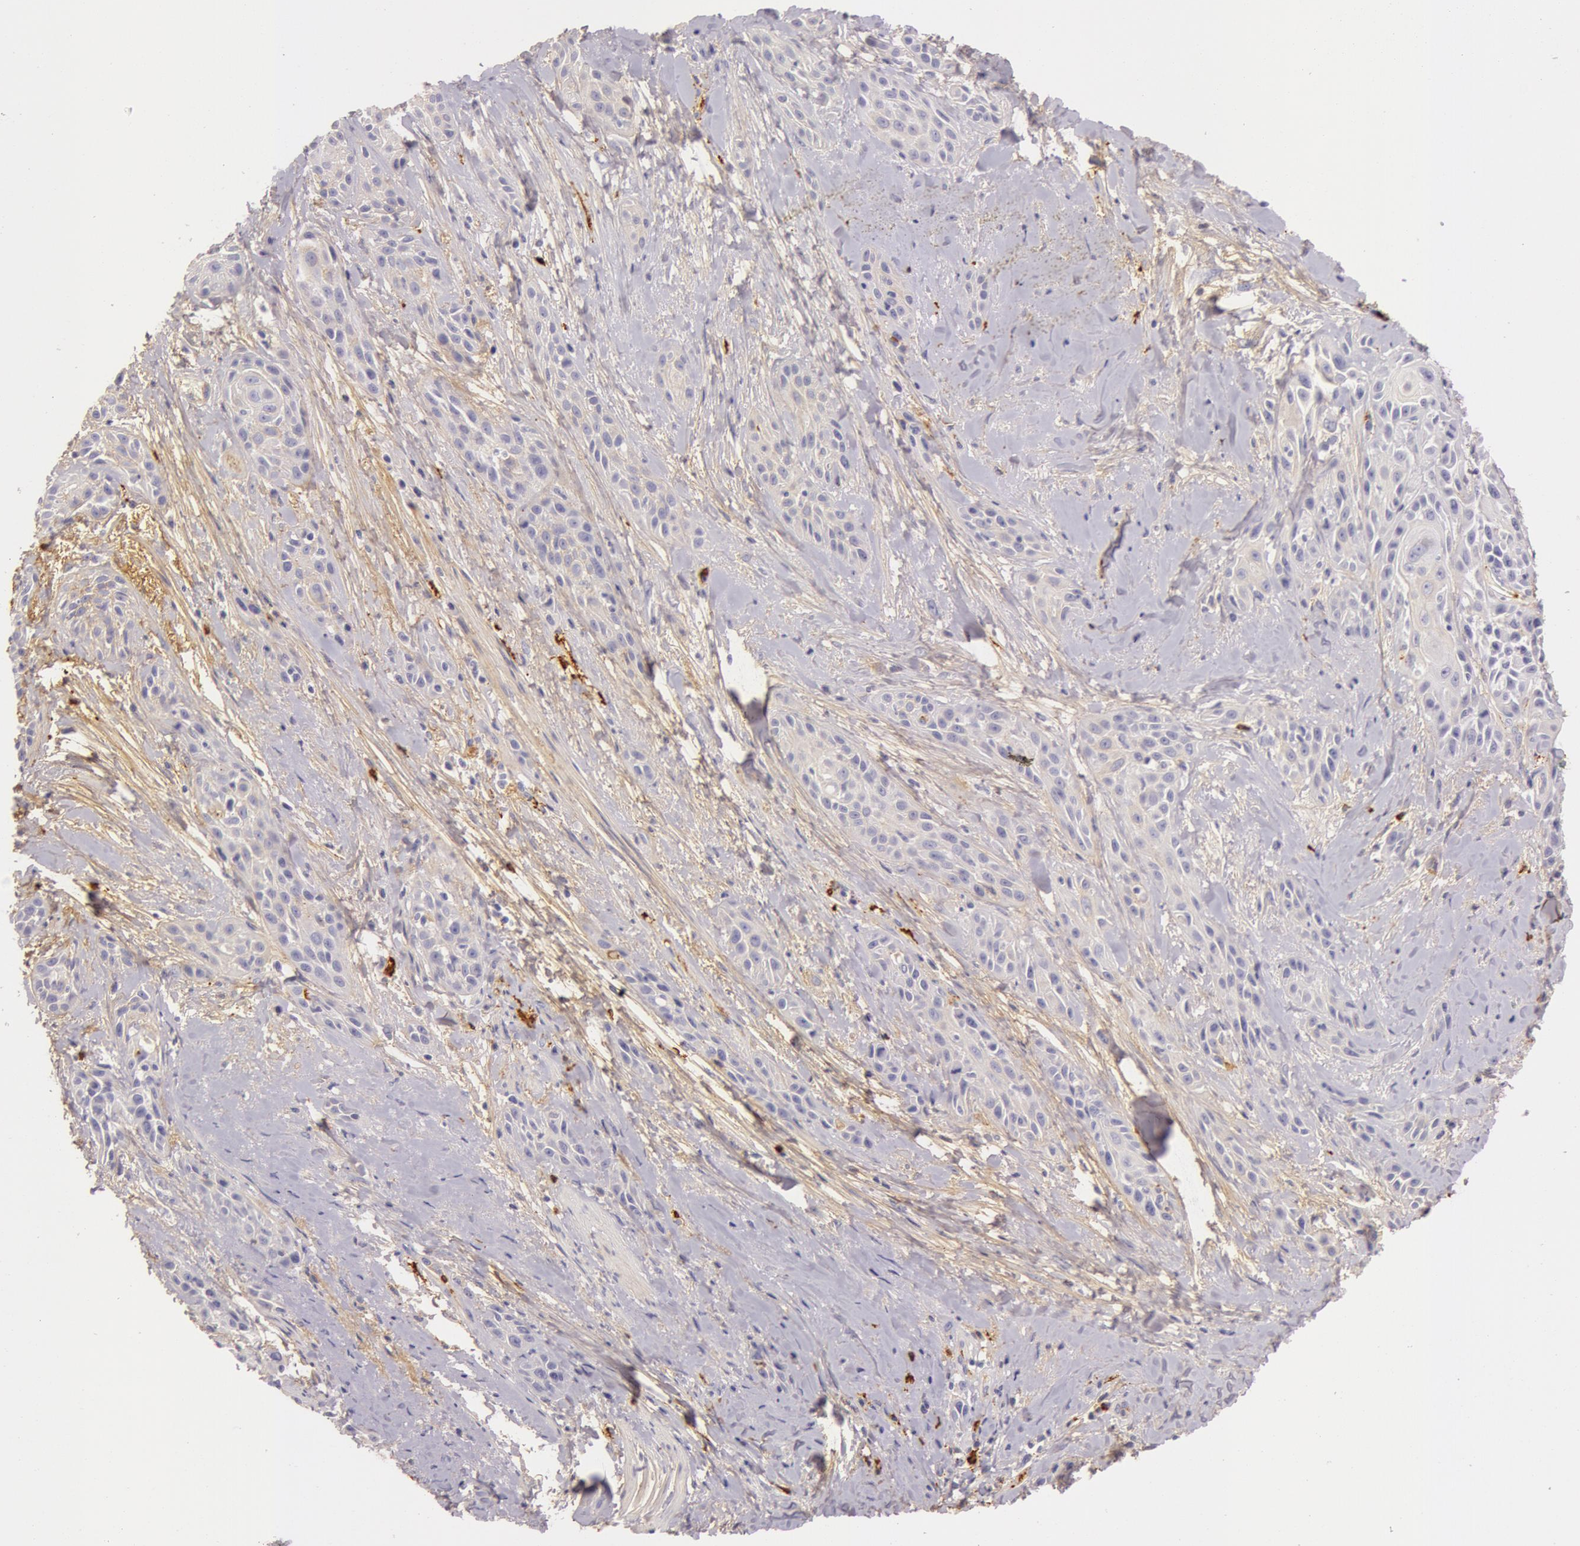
{"staining": {"intensity": "negative", "quantity": "none", "location": "none"}, "tissue": "skin cancer", "cell_type": "Tumor cells", "image_type": "cancer", "snomed": [{"axis": "morphology", "description": "Squamous cell carcinoma, NOS"}, {"axis": "topography", "description": "Skin"}, {"axis": "topography", "description": "Anal"}], "caption": "The histopathology image reveals no staining of tumor cells in squamous cell carcinoma (skin). (DAB immunohistochemistry, high magnification).", "gene": "C4BPA", "patient": {"sex": "male", "age": 64}}